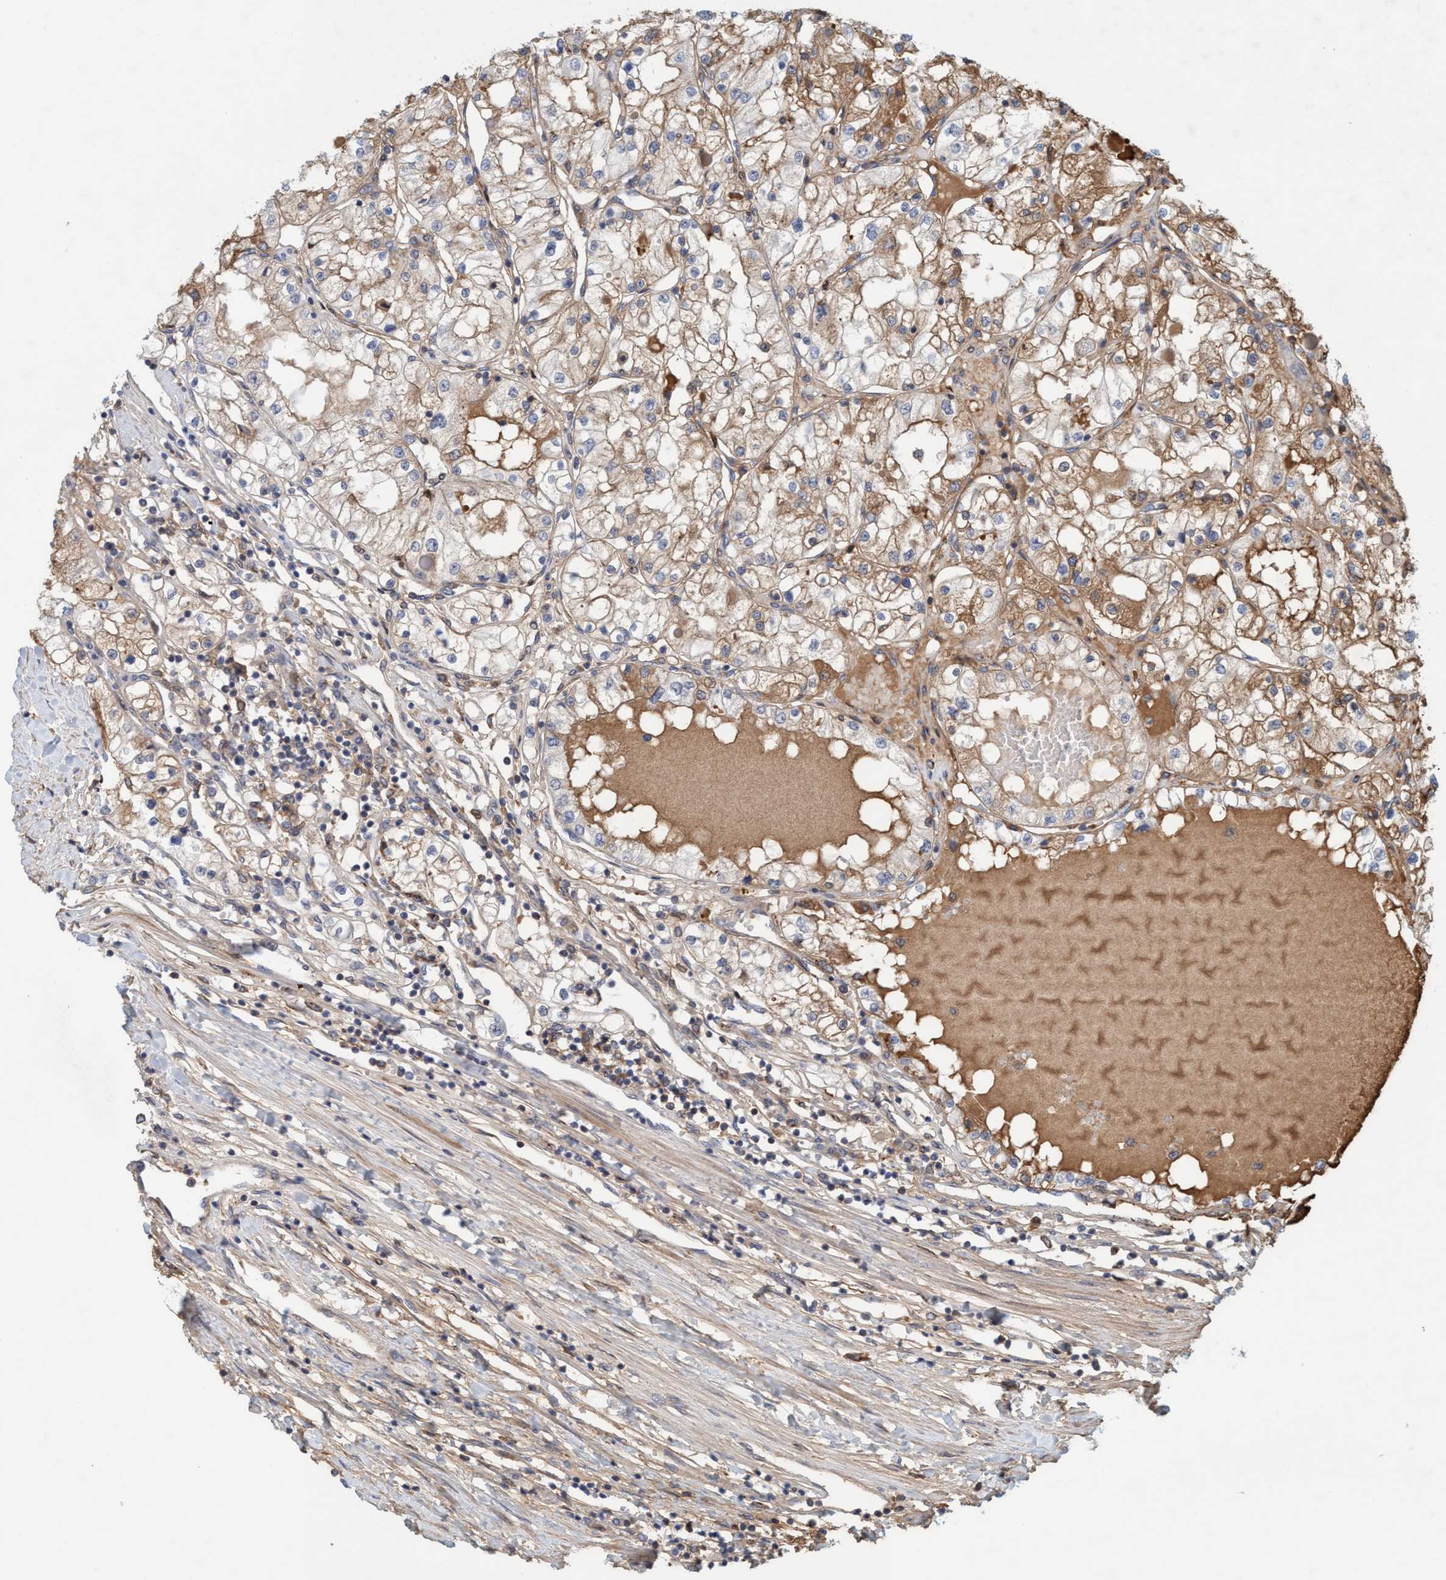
{"staining": {"intensity": "moderate", "quantity": "<25%", "location": "cytoplasmic/membranous"}, "tissue": "renal cancer", "cell_type": "Tumor cells", "image_type": "cancer", "snomed": [{"axis": "morphology", "description": "Adenocarcinoma, NOS"}, {"axis": "topography", "description": "Kidney"}], "caption": "Moderate cytoplasmic/membranous protein staining is present in approximately <25% of tumor cells in adenocarcinoma (renal). Using DAB (brown) and hematoxylin (blue) stains, captured at high magnification using brightfield microscopy.", "gene": "SPECC1", "patient": {"sex": "male", "age": 68}}